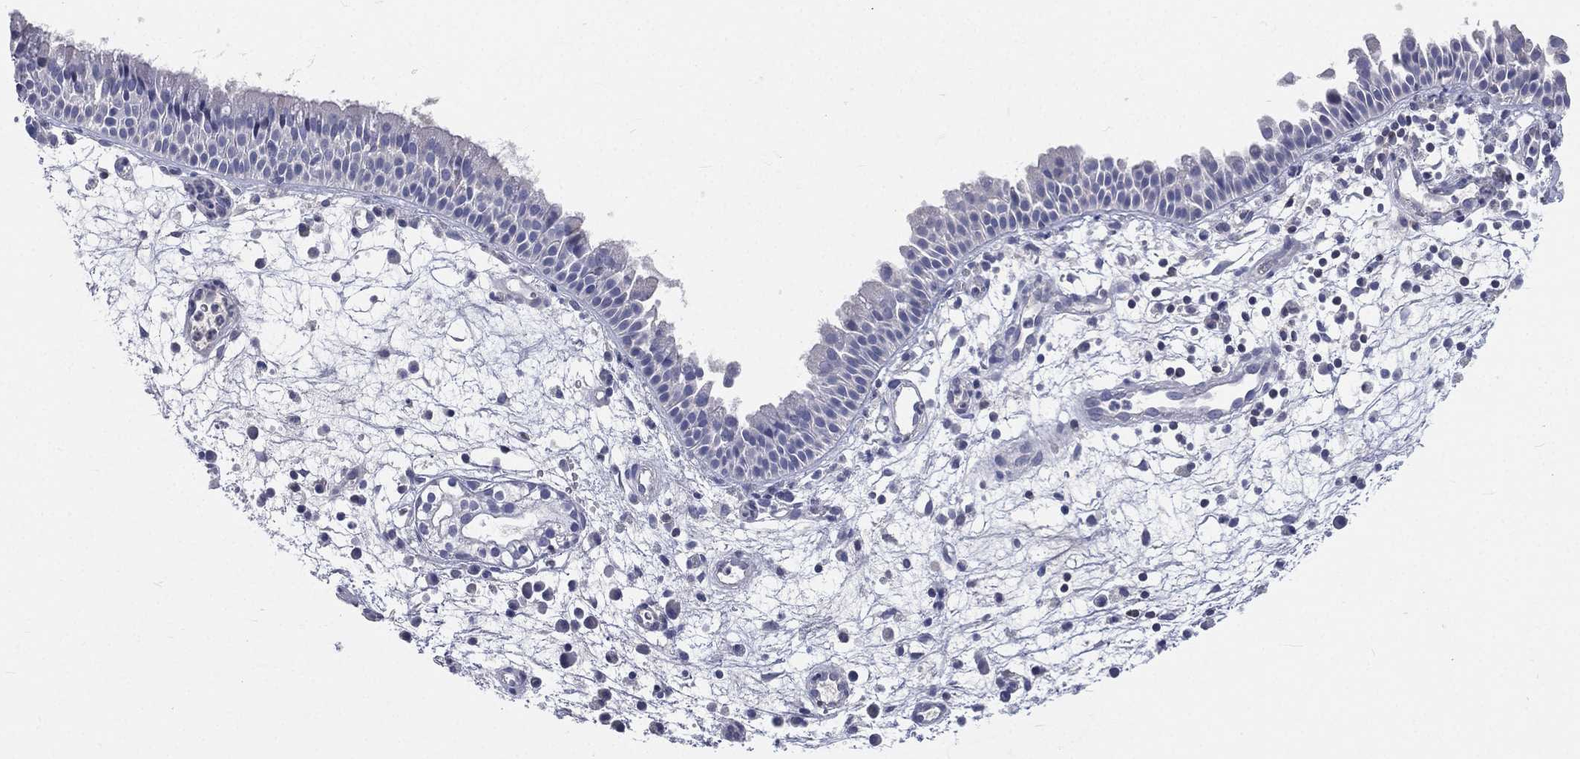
{"staining": {"intensity": "negative", "quantity": "none", "location": "none"}, "tissue": "nasopharynx", "cell_type": "Respiratory epithelial cells", "image_type": "normal", "snomed": [{"axis": "morphology", "description": "Normal tissue, NOS"}, {"axis": "topography", "description": "Nasopharynx"}], "caption": "Protein analysis of benign nasopharynx shows no significant expression in respiratory epithelial cells. (DAB immunohistochemistry with hematoxylin counter stain).", "gene": "CD3D", "patient": {"sex": "male", "age": 58}}